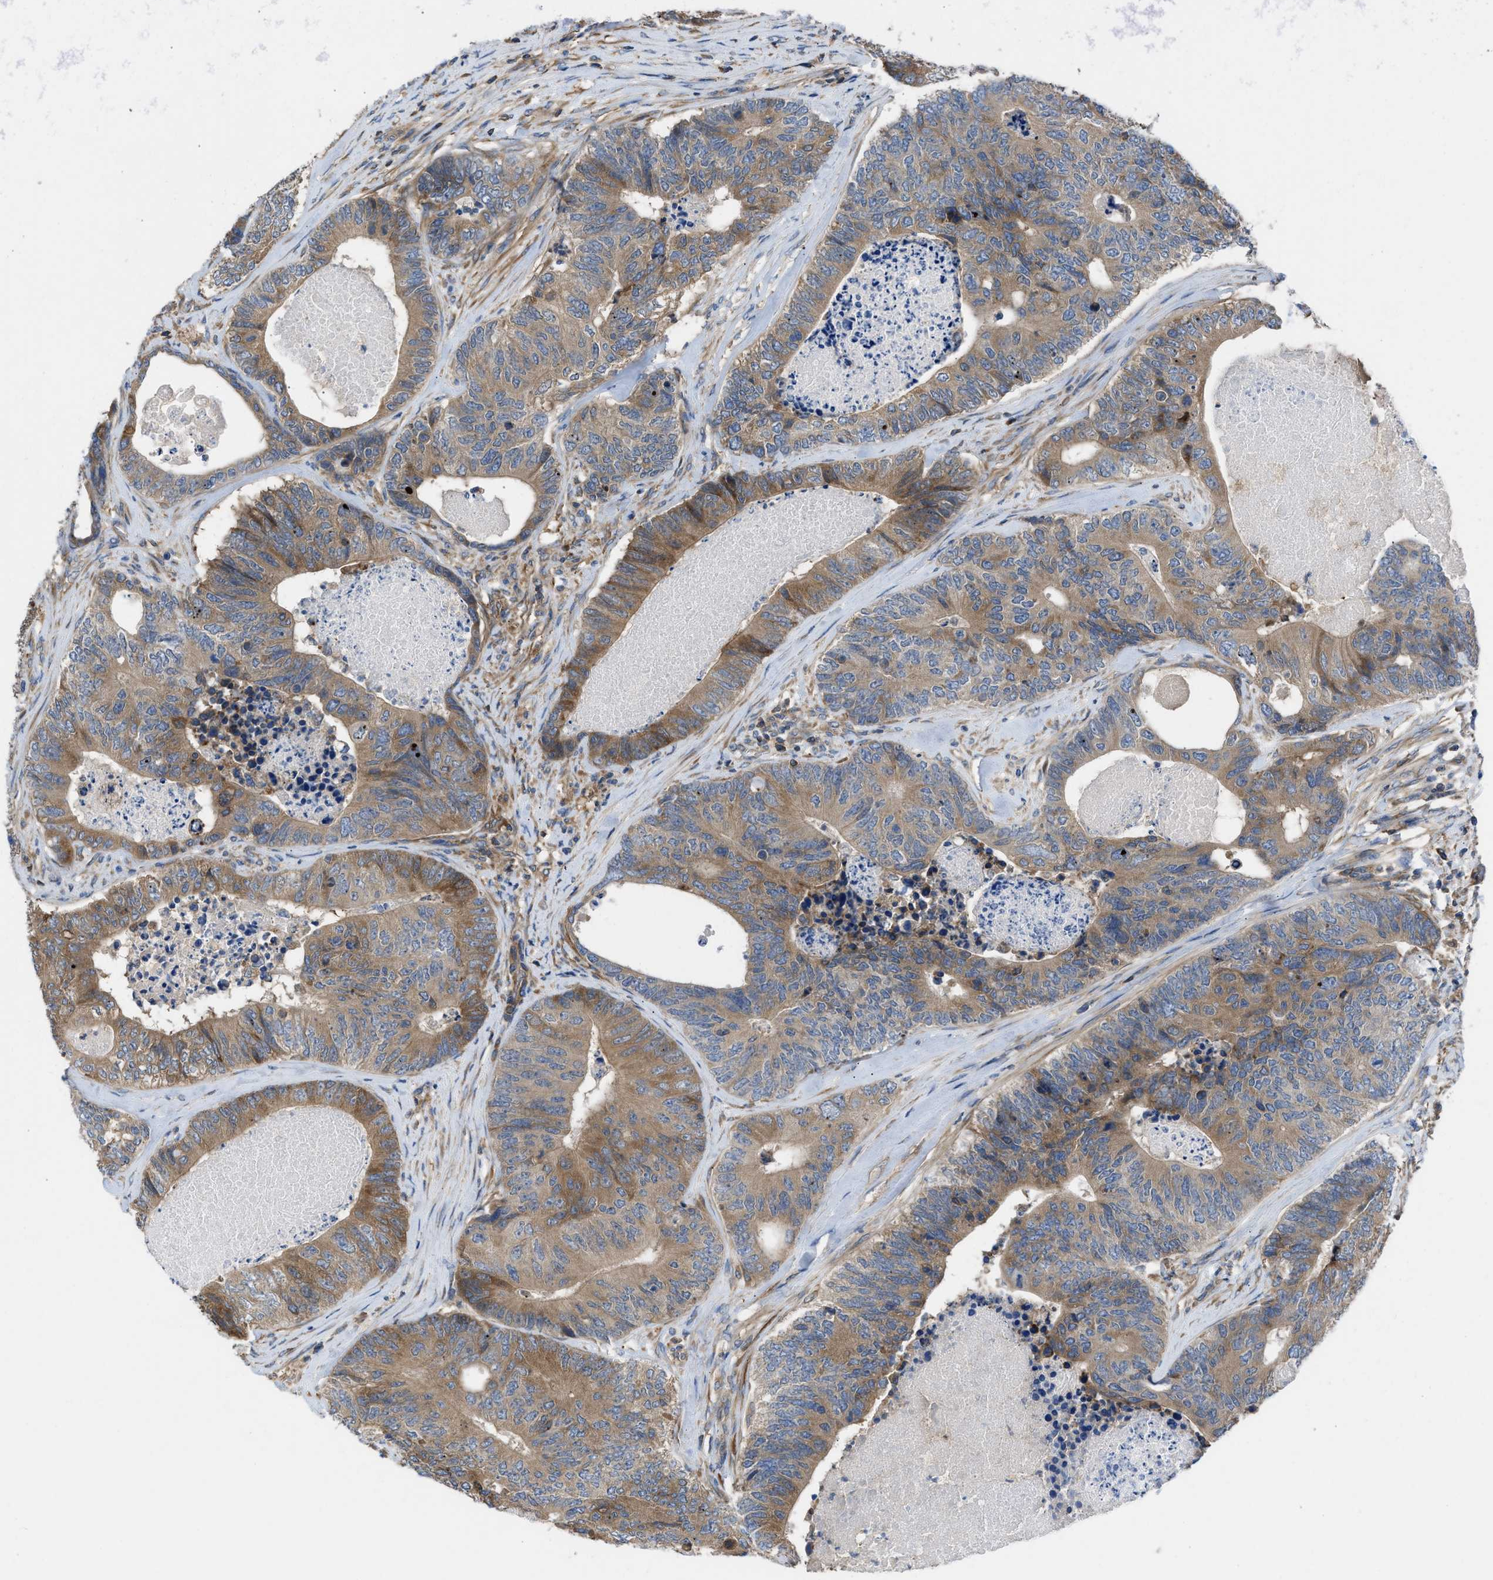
{"staining": {"intensity": "moderate", "quantity": ">75%", "location": "cytoplasmic/membranous"}, "tissue": "colorectal cancer", "cell_type": "Tumor cells", "image_type": "cancer", "snomed": [{"axis": "morphology", "description": "Adenocarcinoma, NOS"}, {"axis": "topography", "description": "Colon"}], "caption": "Tumor cells exhibit medium levels of moderate cytoplasmic/membranous expression in approximately >75% of cells in colorectal adenocarcinoma. The staining was performed using DAB (3,3'-diaminobenzidine), with brown indicating positive protein expression. Nuclei are stained blue with hematoxylin.", "gene": "CHKB", "patient": {"sex": "female", "age": 67}}